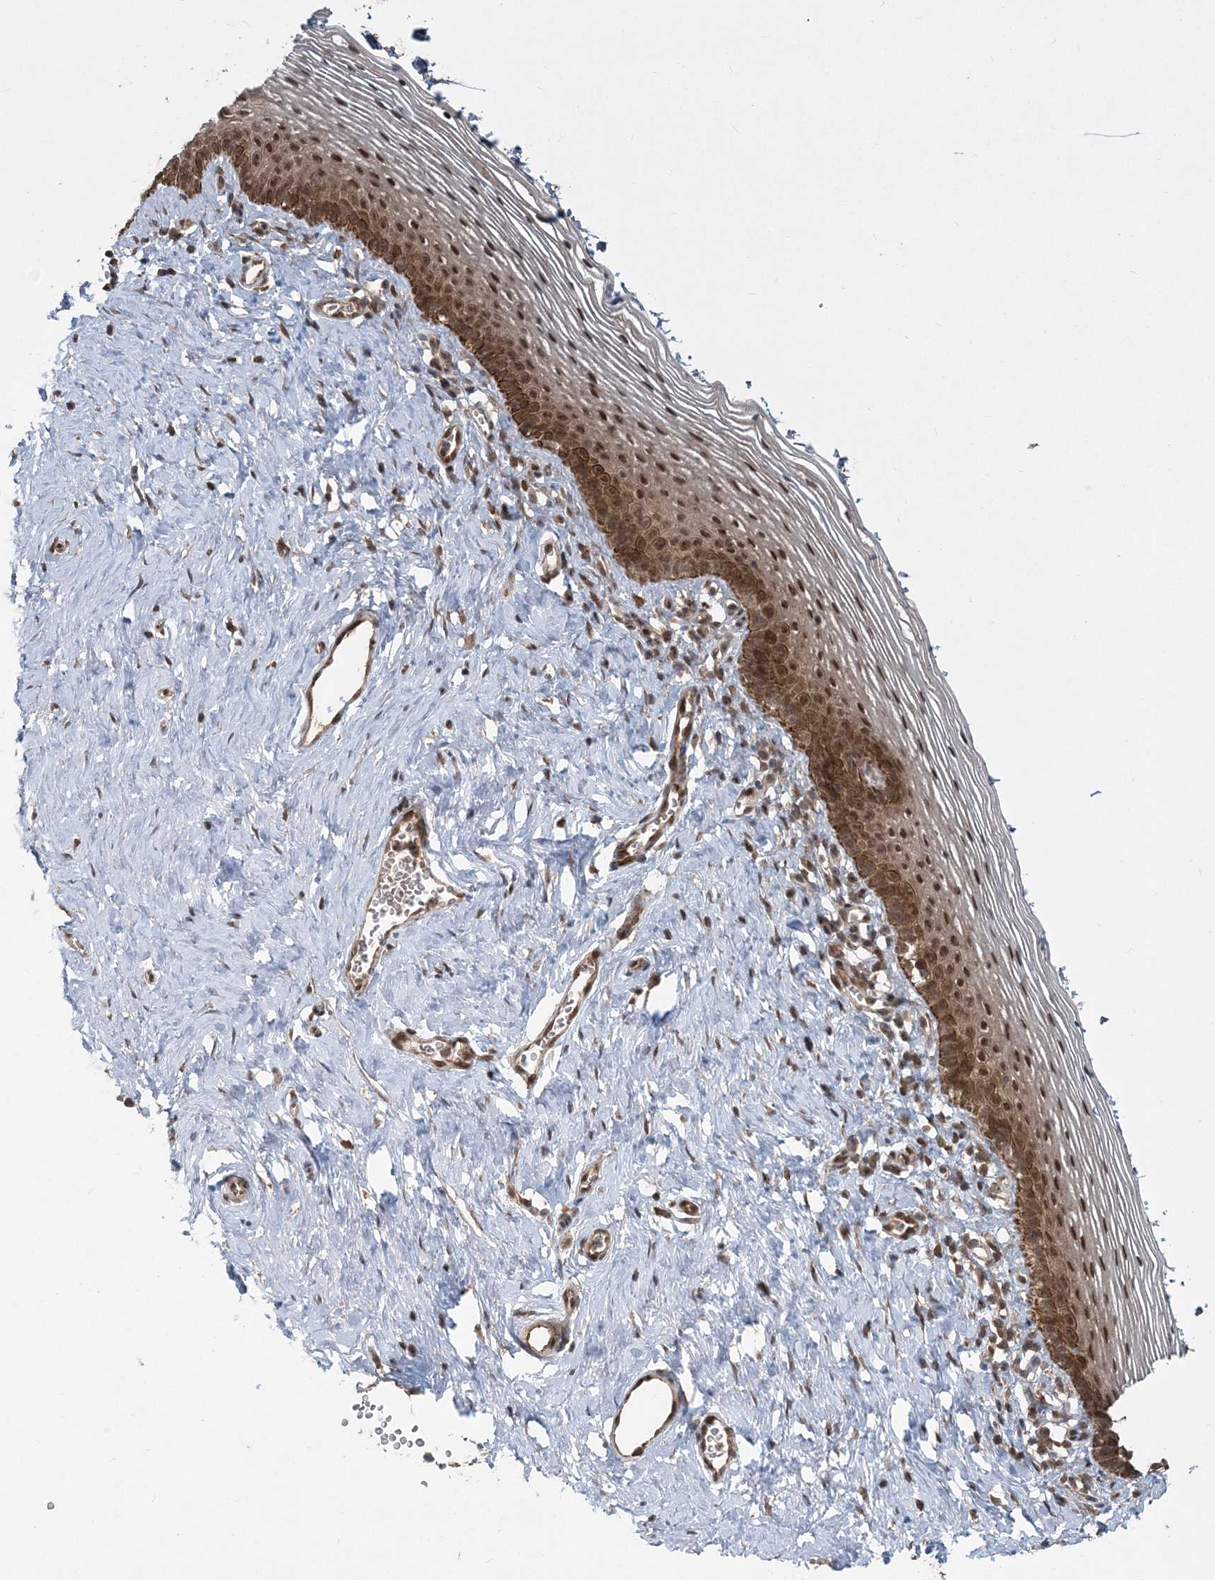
{"staining": {"intensity": "strong", "quantity": ">75%", "location": "cytoplasmic/membranous,nuclear"}, "tissue": "vagina", "cell_type": "Squamous epithelial cells", "image_type": "normal", "snomed": [{"axis": "morphology", "description": "Normal tissue, NOS"}, {"axis": "topography", "description": "Vagina"}], "caption": "An image of vagina stained for a protein reveals strong cytoplasmic/membranous,nuclear brown staining in squamous epithelial cells.", "gene": "COPS7B", "patient": {"sex": "female", "age": 32}}